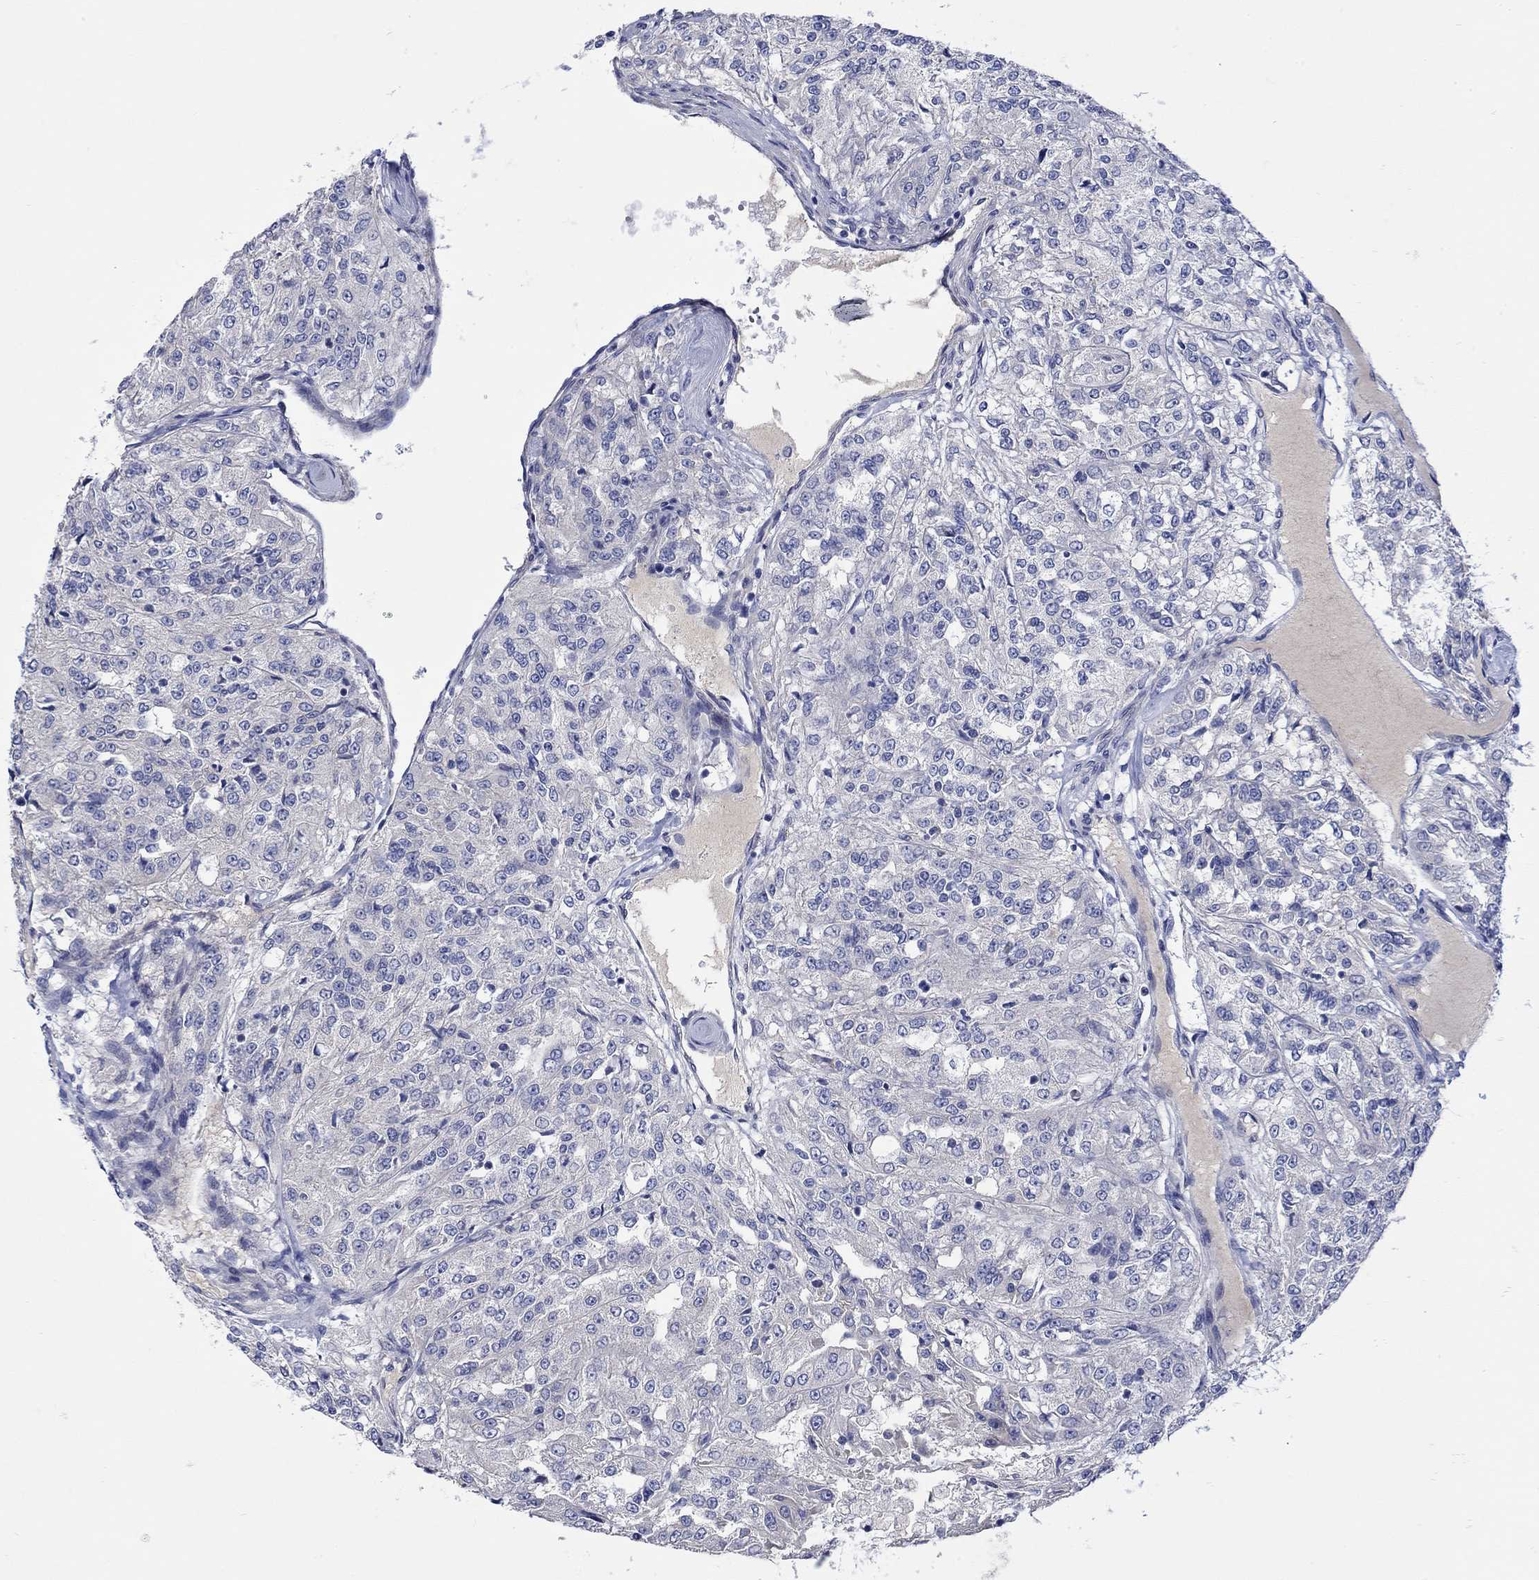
{"staining": {"intensity": "negative", "quantity": "none", "location": "none"}, "tissue": "renal cancer", "cell_type": "Tumor cells", "image_type": "cancer", "snomed": [{"axis": "morphology", "description": "Adenocarcinoma, NOS"}, {"axis": "topography", "description": "Kidney"}], "caption": "The photomicrograph exhibits no staining of tumor cells in renal cancer (adenocarcinoma). (DAB (3,3'-diaminobenzidine) immunohistochemistry (IHC) visualized using brightfield microscopy, high magnification).", "gene": "MSI1", "patient": {"sex": "female", "age": 63}}